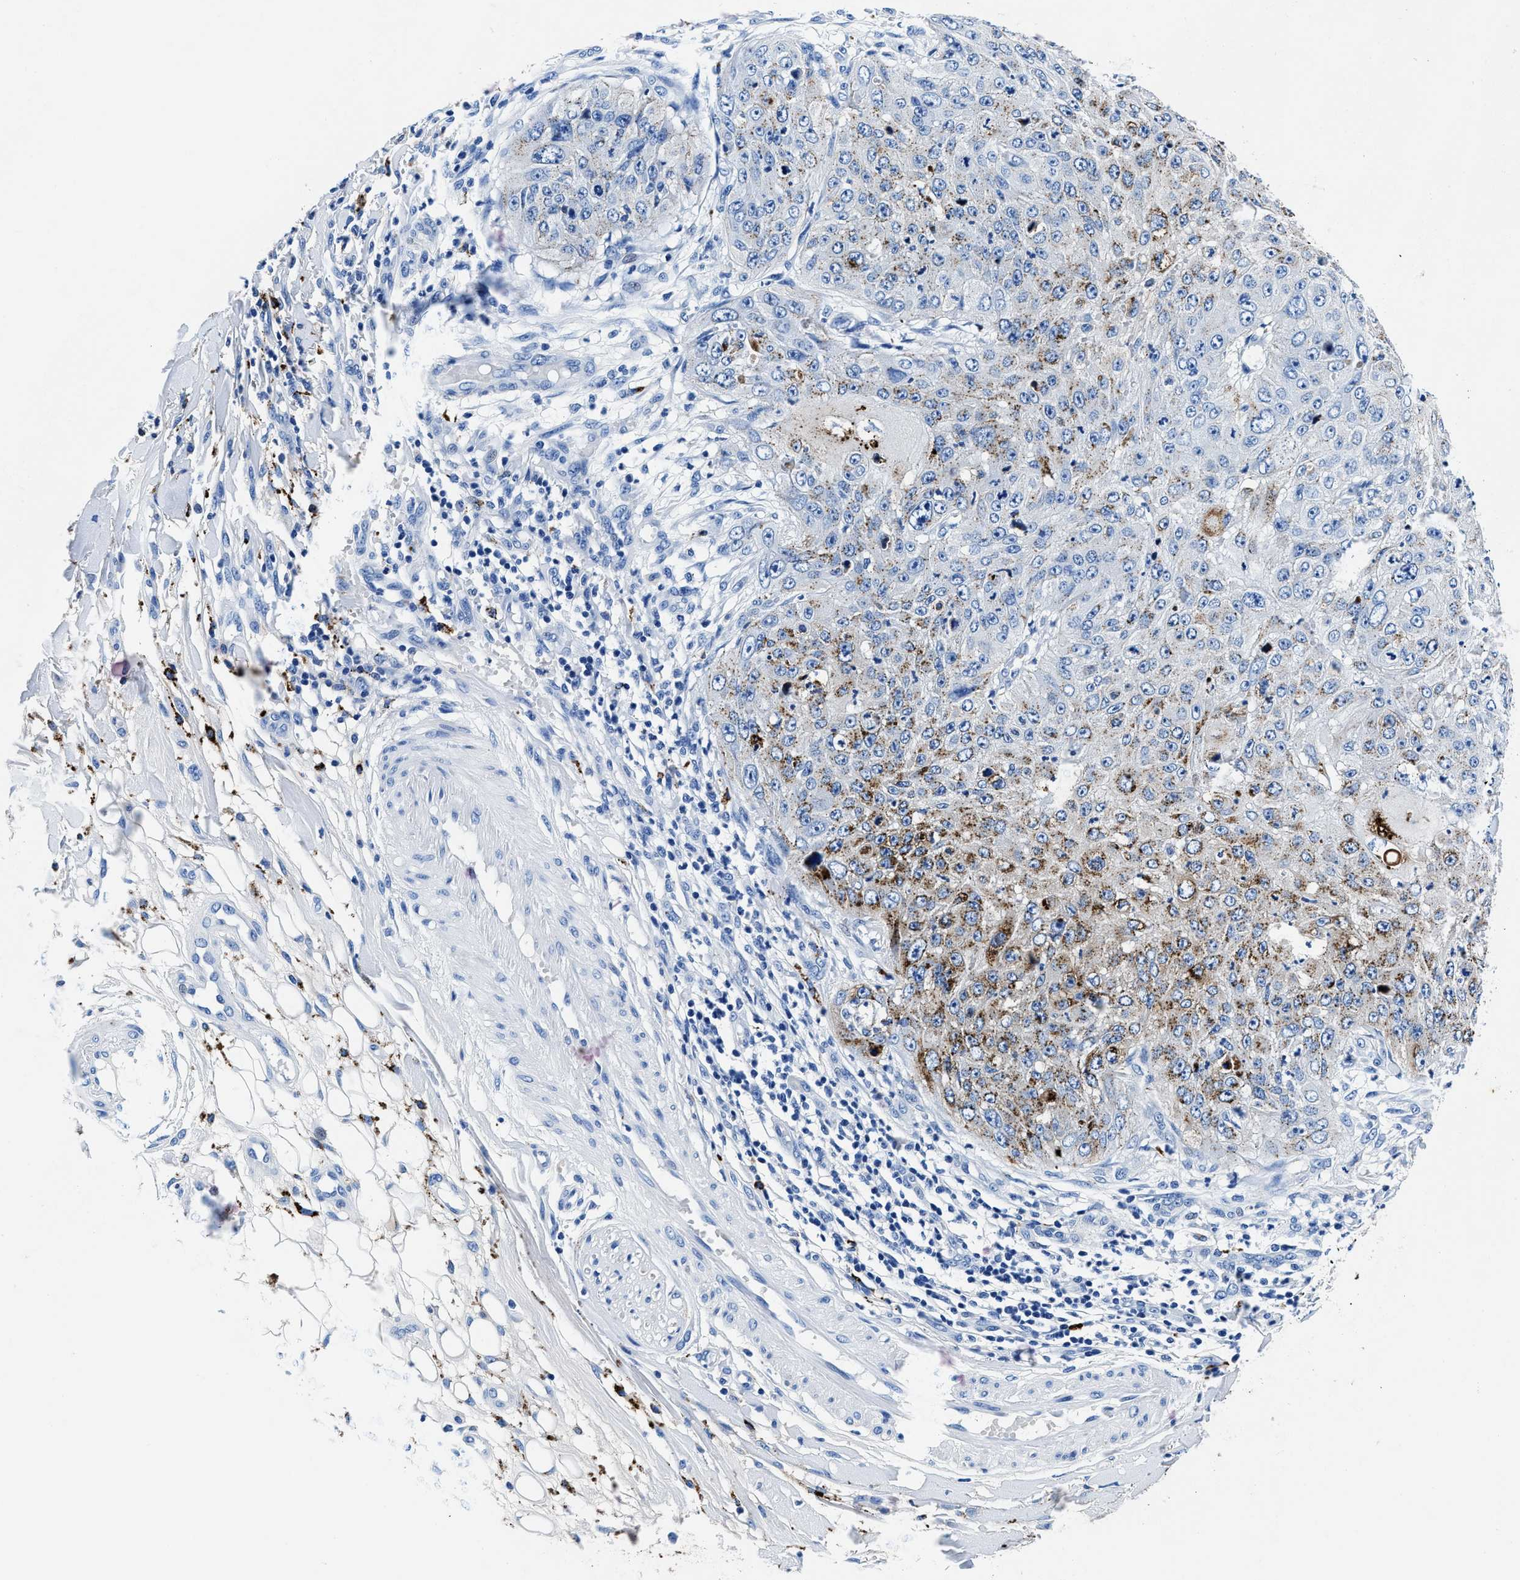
{"staining": {"intensity": "moderate", "quantity": "<25%", "location": "cytoplasmic/membranous"}, "tissue": "skin cancer", "cell_type": "Tumor cells", "image_type": "cancer", "snomed": [{"axis": "morphology", "description": "Squamous cell carcinoma, NOS"}, {"axis": "topography", "description": "Skin"}], "caption": "Squamous cell carcinoma (skin) tissue exhibits moderate cytoplasmic/membranous staining in about <25% of tumor cells, visualized by immunohistochemistry.", "gene": "OR14K1", "patient": {"sex": "female", "age": 80}}